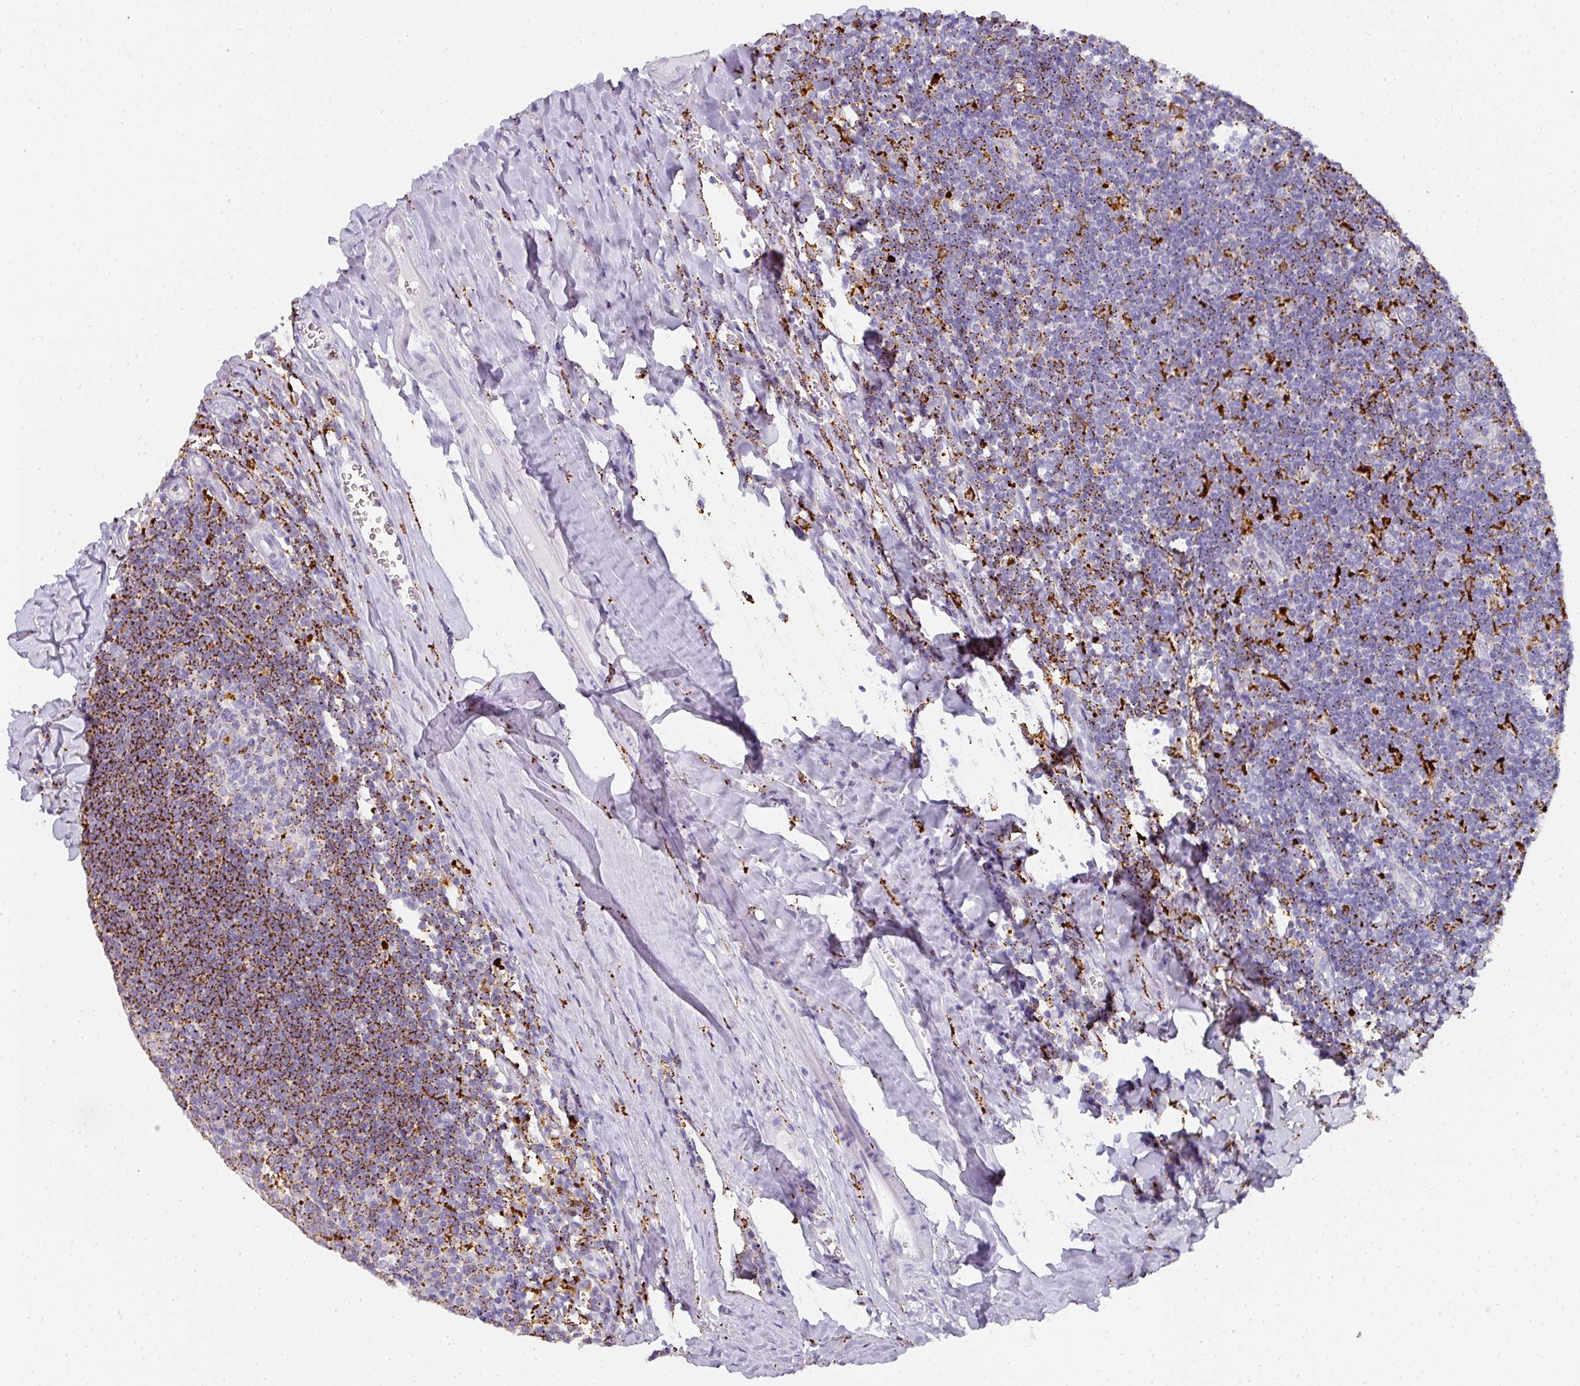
{"staining": {"intensity": "strong", "quantity": "<25%", "location": "cytoplasmic/membranous"}, "tissue": "tonsil", "cell_type": "Germinal center cells", "image_type": "normal", "snomed": [{"axis": "morphology", "description": "Normal tissue, NOS"}, {"axis": "topography", "description": "Tonsil"}], "caption": "Germinal center cells exhibit strong cytoplasmic/membranous staining in about <25% of cells in normal tonsil. (Brightfield microscopy of DAB IHC at high magnification).", "gene": "MMACHC", "patient": {"sex": "male", "age": 27}}